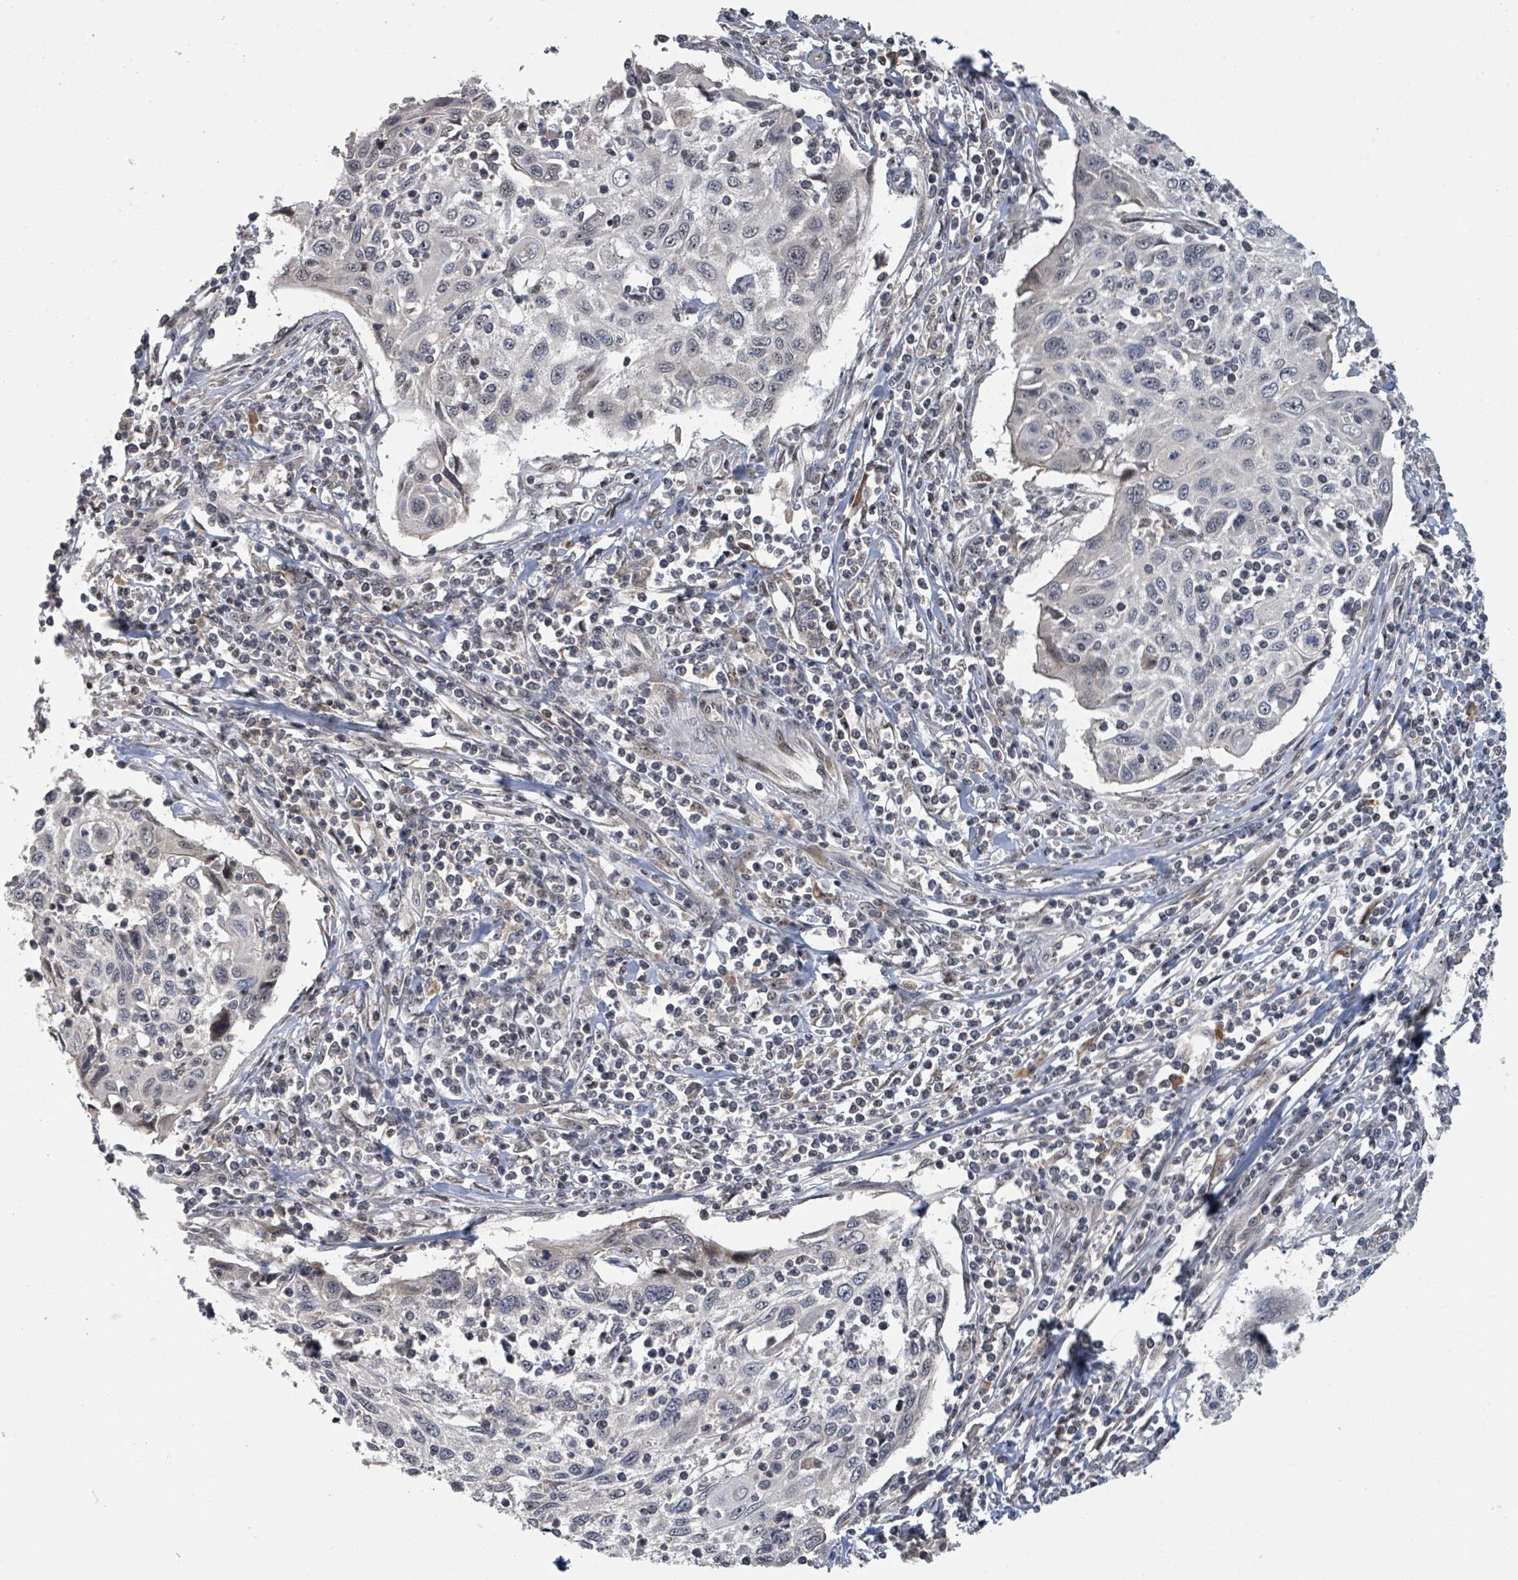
{"staining": {"intensity": "weak", "quantity": "<25%", "location": "nuclear"}, "tissue": "cervical cancer", "cell_type": "Tumor cells", "image_type": "cancer", "snomed": [{"axis": "morphology", "description": "Squamous cell carcinoma, NOS"}, {"axis": "topography", "description": "Cervix"}], "caption": "DAB immunohistochemical staining of human cervical squamous cell carcinoma displays no significant positivity in tumor cells.", "gene": "ZBTB14", "patient": {"sex": "female", "age": 70}}